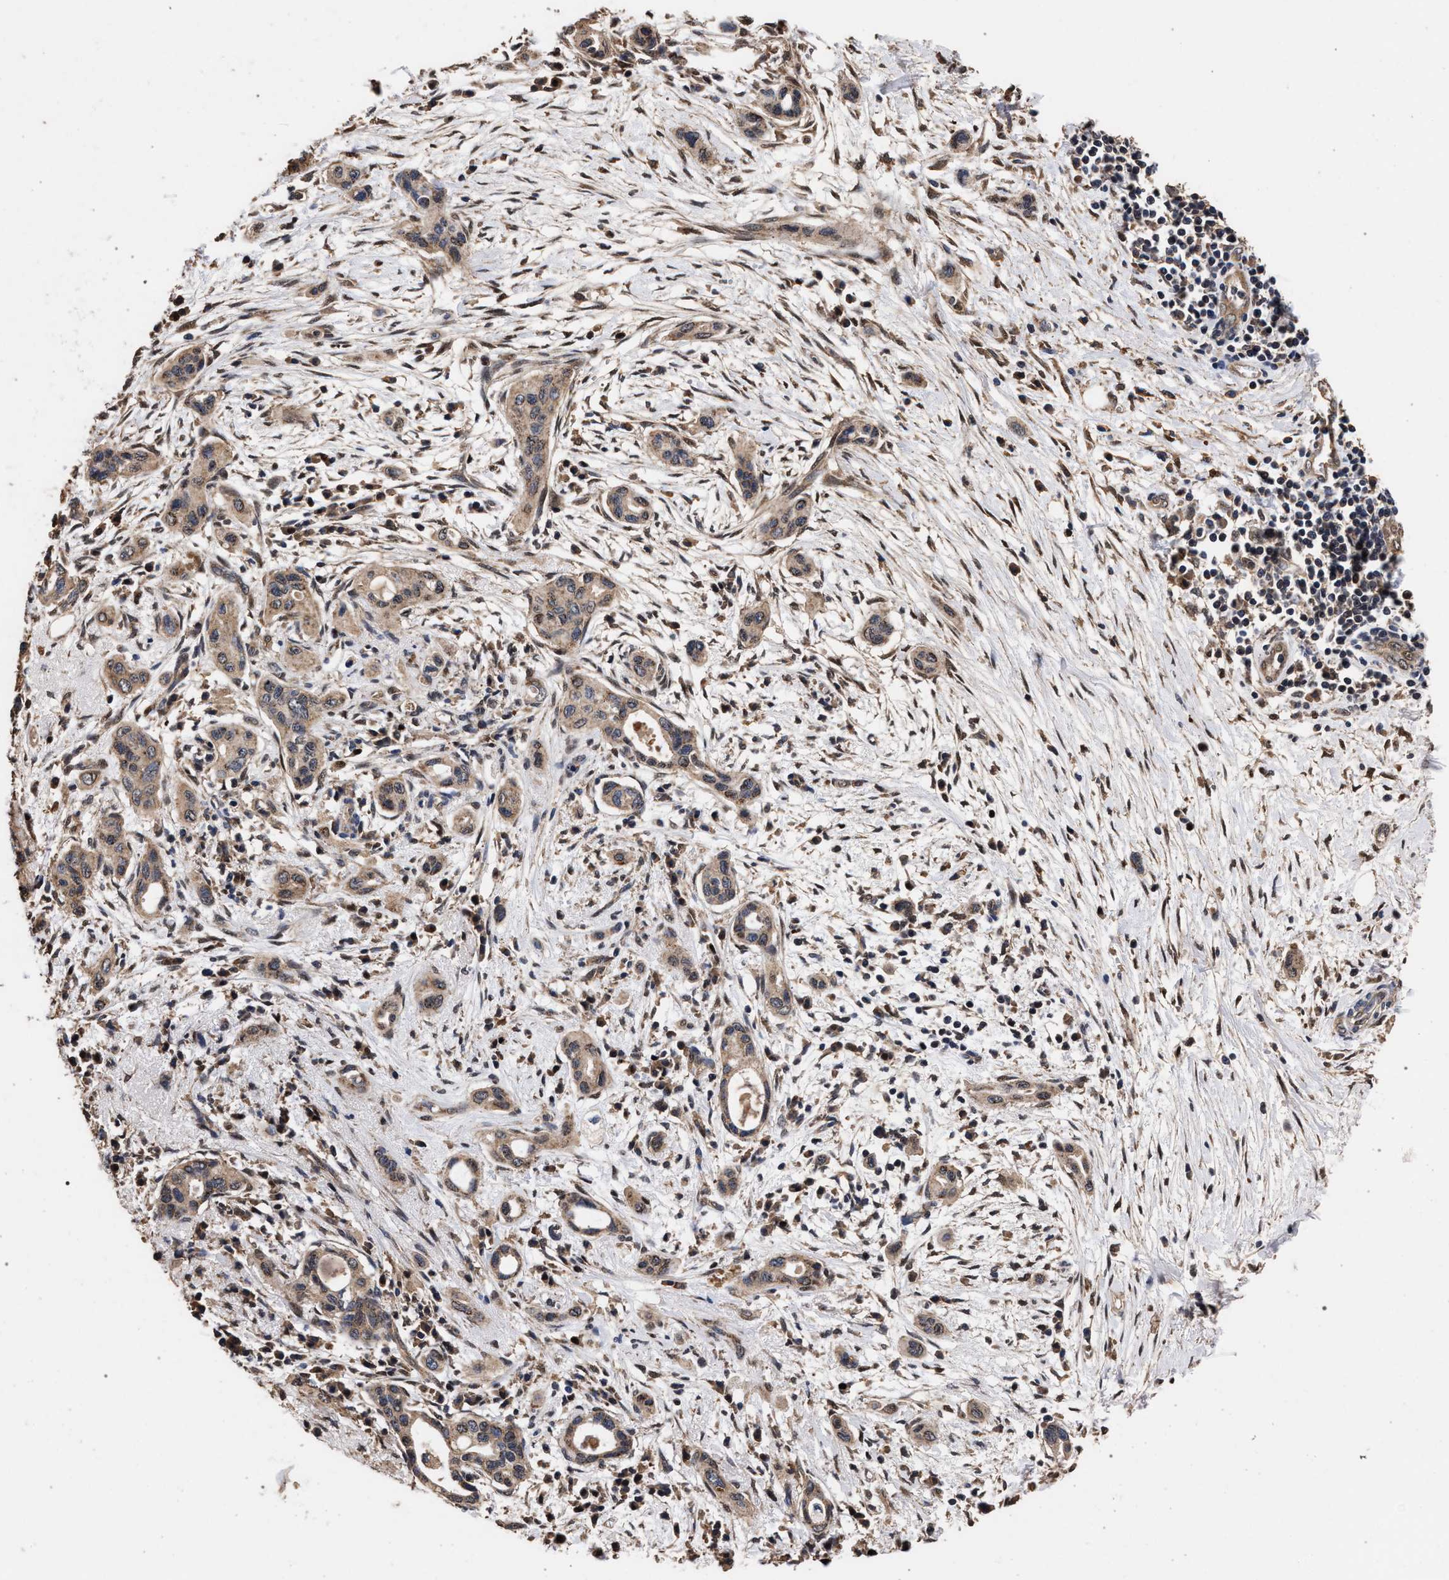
{"staining": {"intensity": "moderate", "quantity": ">75%", "location": "cytoplasmic/membranous,nuclear"}, "tissue": "pancreatic cancer", "cell_type": "Tumor cells", "image_type": "cancer", "snomed": [{"axis": "morphology", "description": "Adenocarcinoma, NOS"}, {"axis": "topography", "description": "Pancreas"}], "caption": "IHC histopathology image of human pancreatic adenocarcinoma stained for a protein (brown), which demonstrates medium levels of moderate cytoplasmic/membranous and nuclear positivity in approximately >75% of tumor cells.", "gene": "ACOX1", "patient": {"sex": "male", "age": 59}}